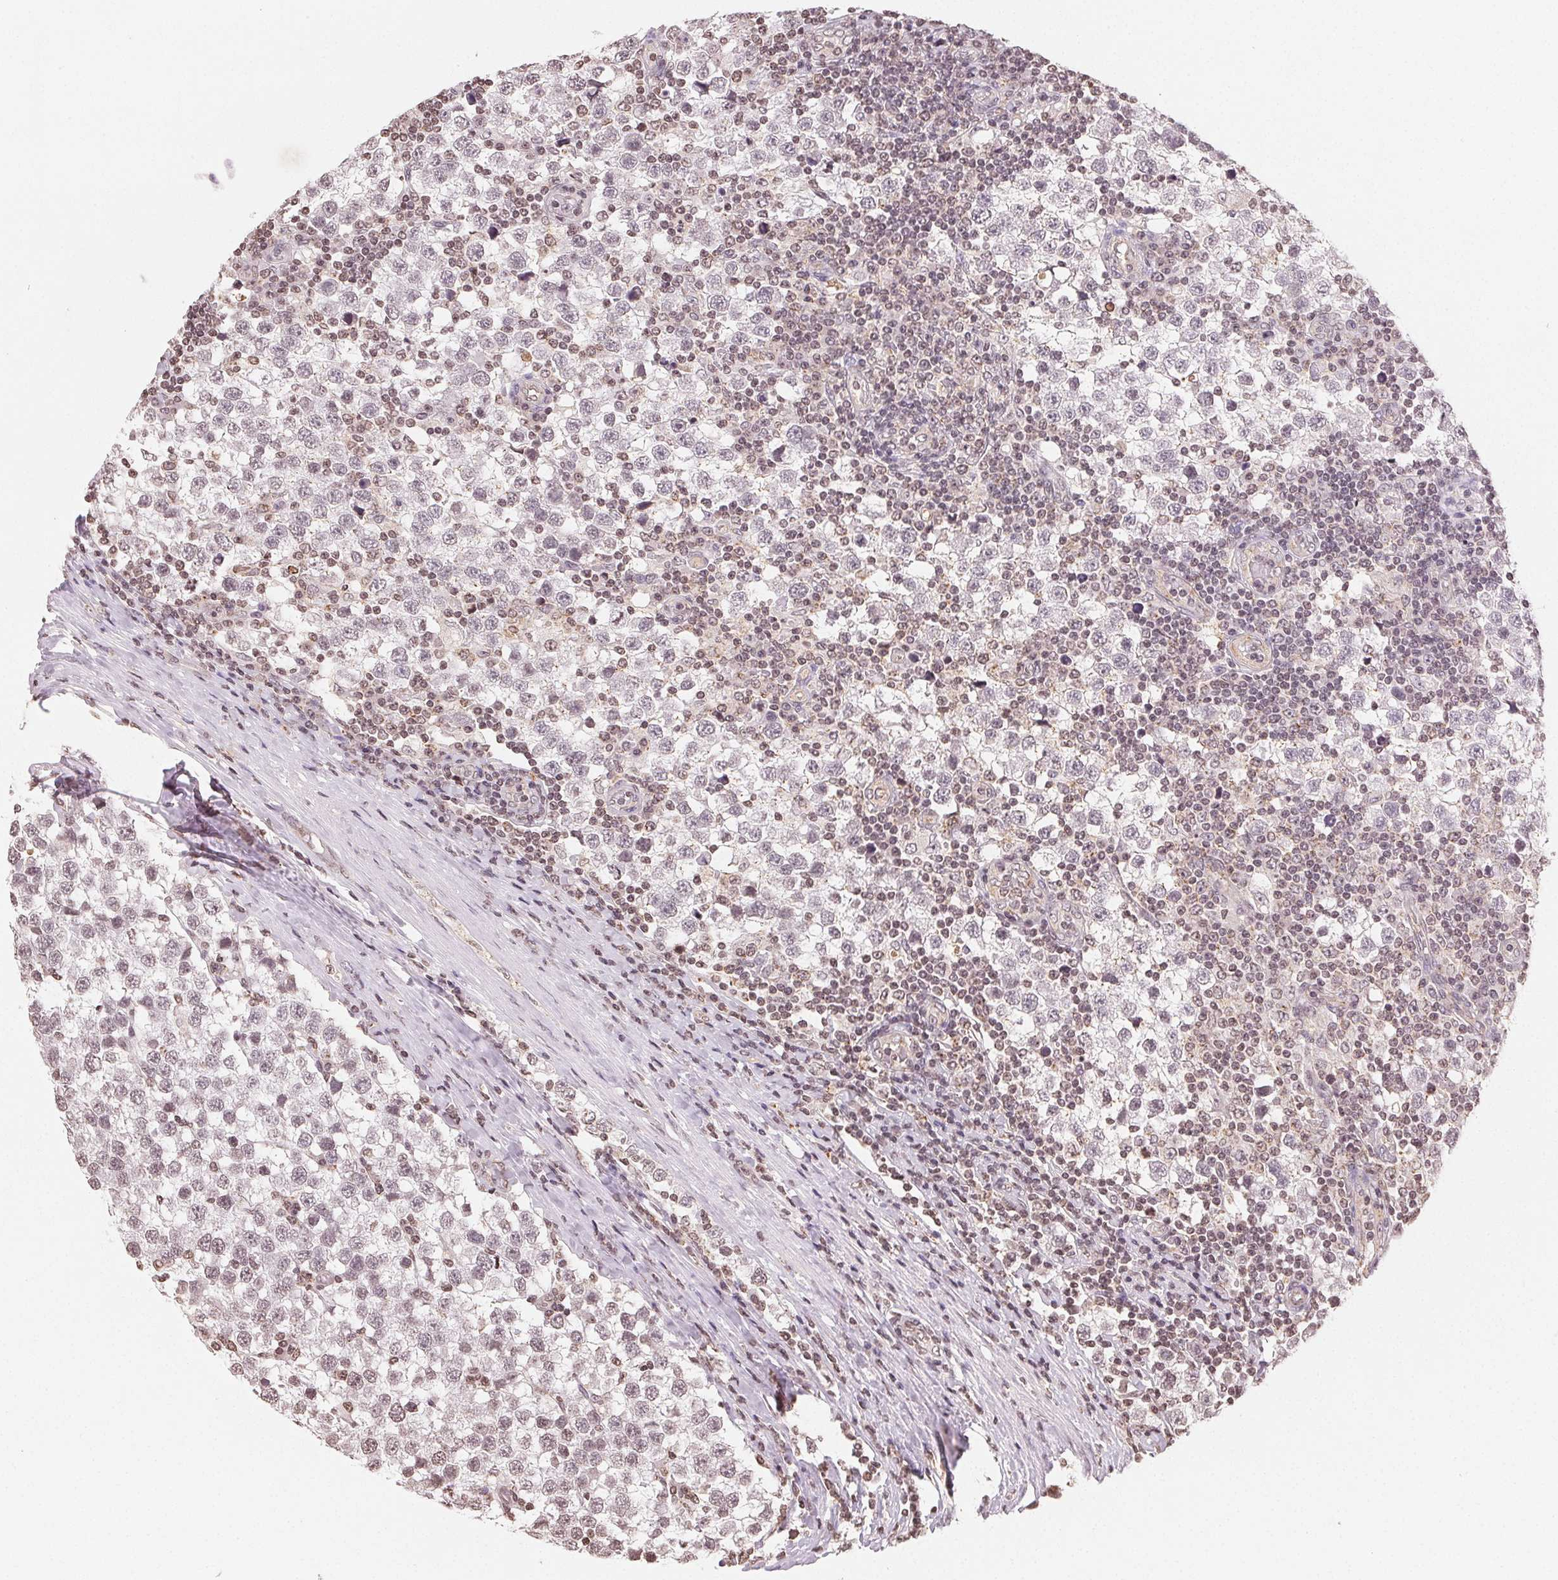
{"staining": {"intensity": "negative", "quantity": "none", "location": "none"}, "tissue": "testis cancer", "cell_type": "Tumor cells", "image_type": "cancer", "snomed": [{"axis": "morphology", "description": "Seminoma, NOS"}, {"axis": "topography", "description": "Testis"}], "caption": "DAB immunohistochemical staining of human testis cancer (seminoma) shows no significant expression in tumor cells.", "gene": "TBP", "patient": {"sex": "male", "age": 34}}